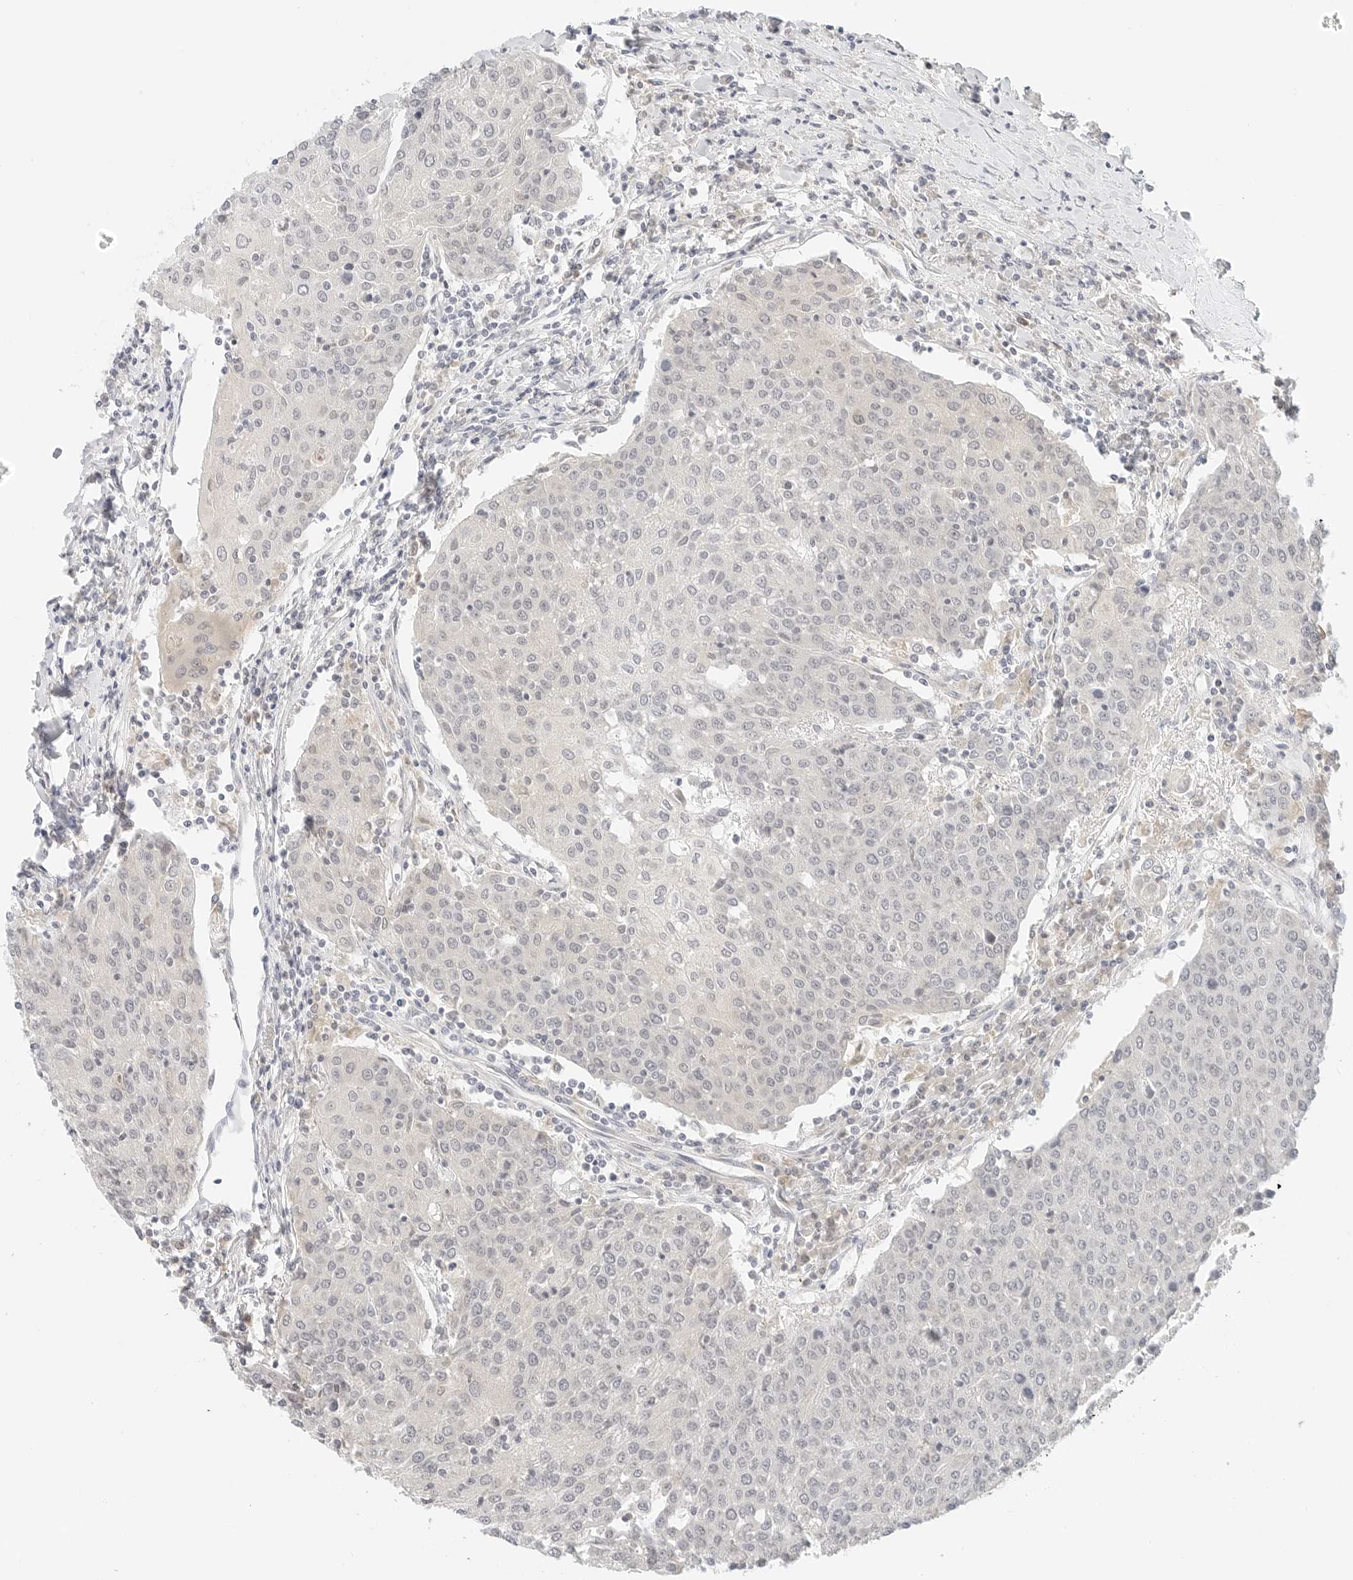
{"staining": {"intensity": "negative", "quantity": "none", "location": "none"}, "tissue": "urothelial cancer", "cell_type": "Tumor cells", "image_type": "cancer", "snomed": [{"axis": "morphology", "description": "Urothelial carcinoma, High grade"}, {"axis": "topography", "description": "Urinary bladder"}], "caption": "IHC histopathology image of neoplastic tissue: urothelial cancer stained with DAB demonstrates no significant protein expression in tumor cells.", "gene": "NEO1", "patient": {"sex": "female", "age": 85}}